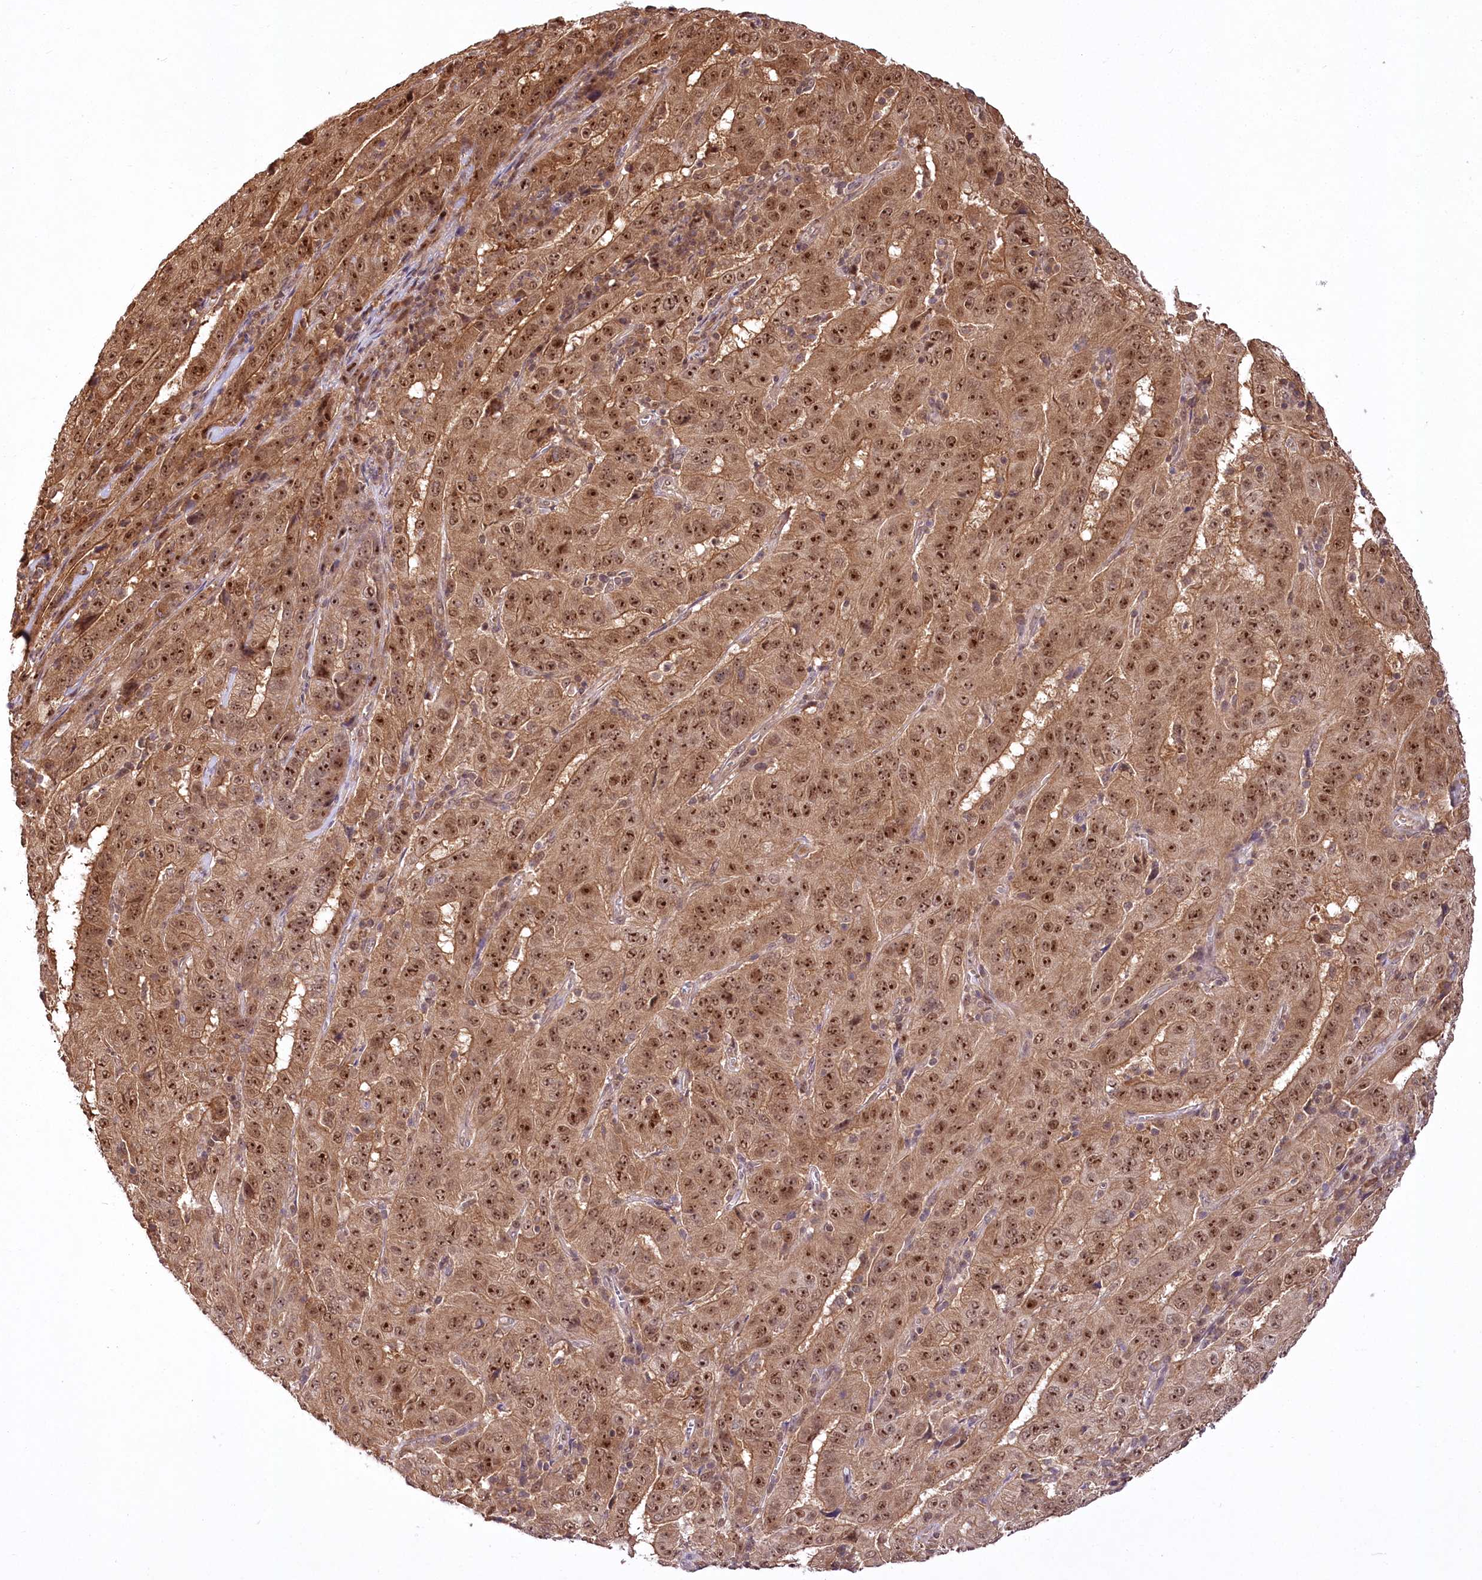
{"staining": {"intensity": "strong", "quantity": ">75%", "location": "cytoplasmic/membranous,nuclear"}, "tissue": "pancreatic cancer", "cell_type": "Tumor cells", "image_type": "cancer", "snomed": [{"axis": "morphology", "description": "Adenocarcinoma, NOS"}, {"axis": "topography", "description": "Pancreas"}], "caption": "Pancreatic cancer tissue shows strong cytoplasmic/membranous and nuclear positivity in approximately >75% of tumor cells", "gene": "SERGEF", "patient": {"sex": "male", "age": 63}}